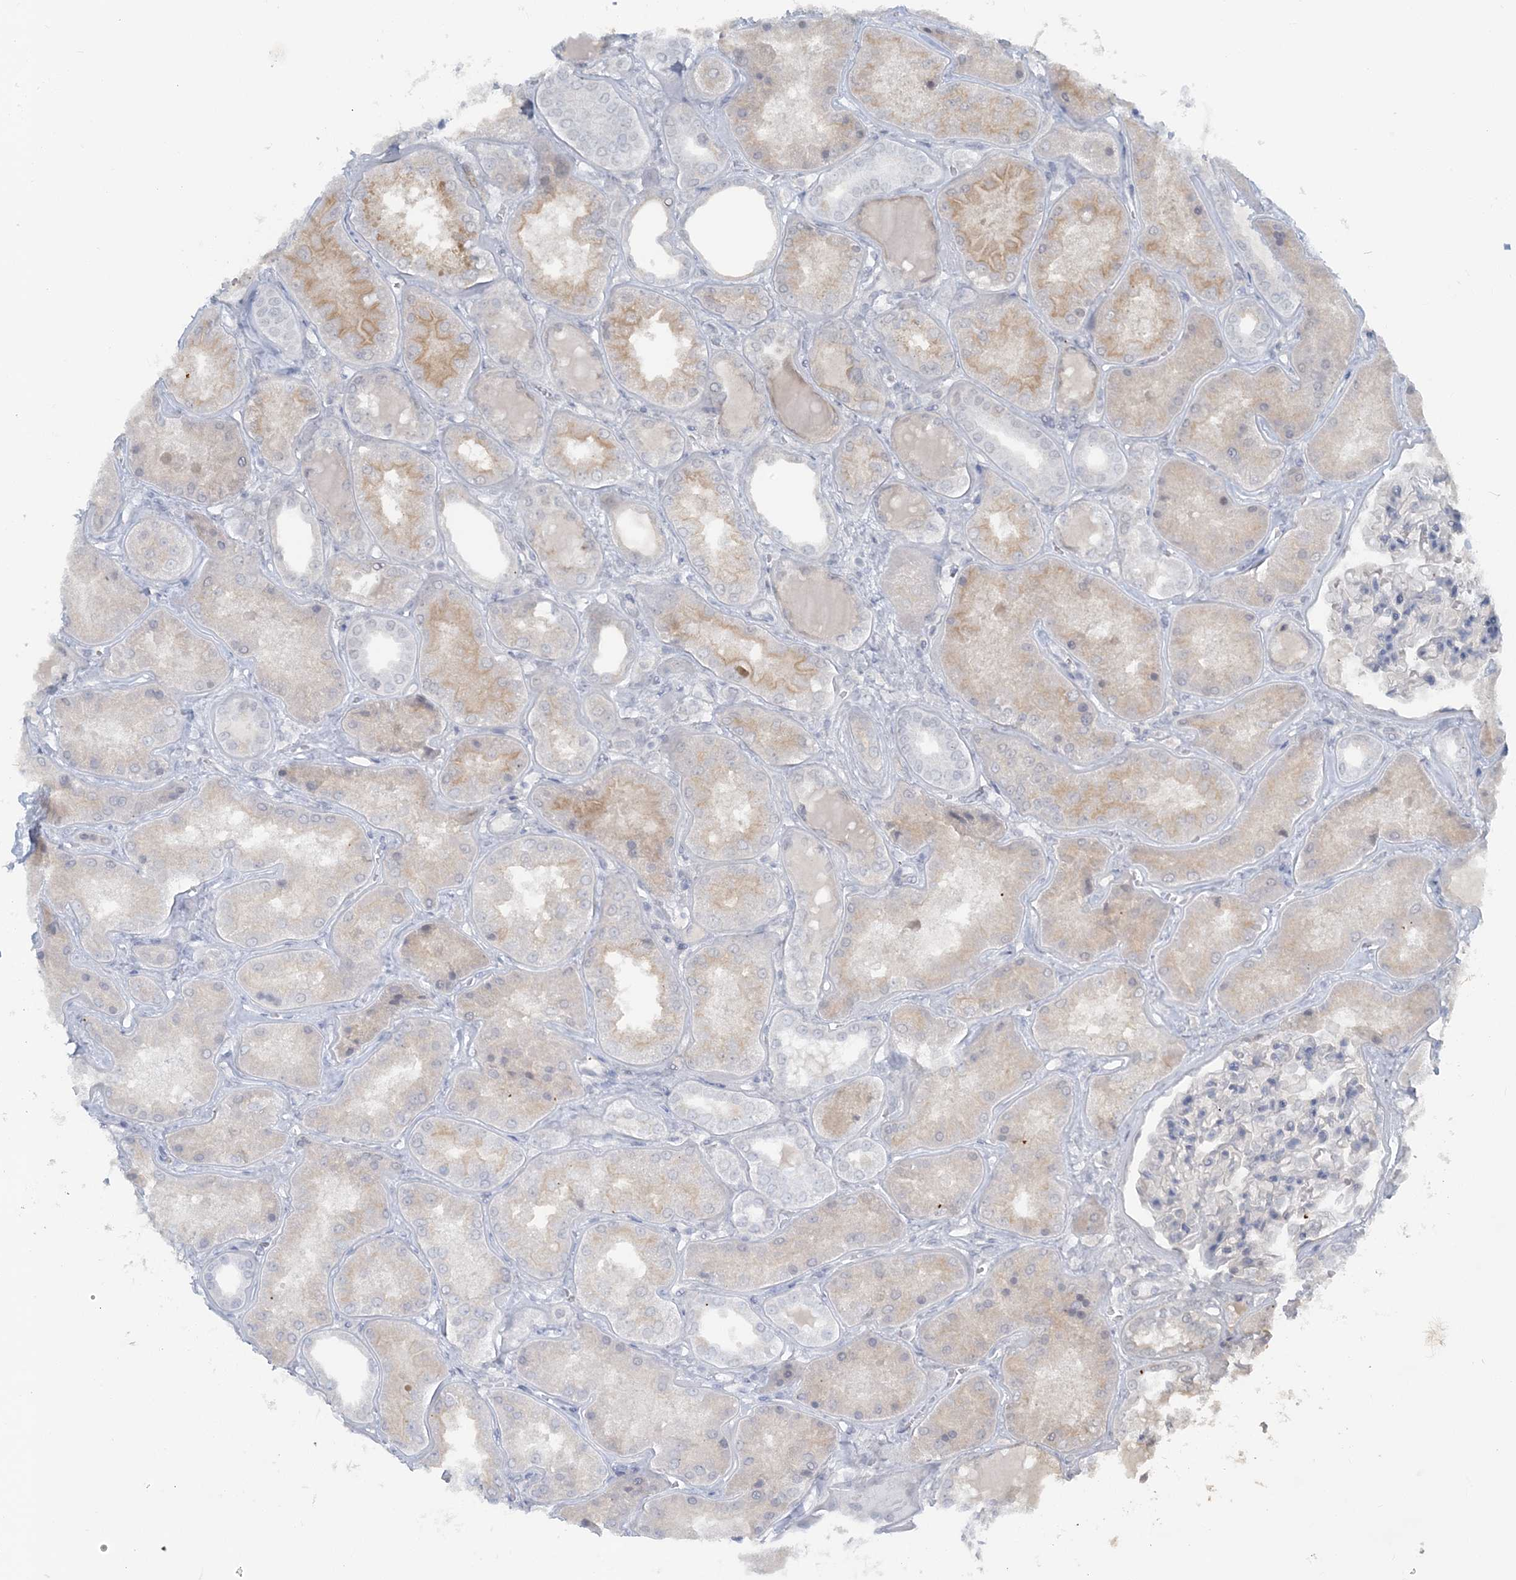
{"staining": {"intensity": "negative", "quantity": "none", "location": "none"}, "tissue": "kidney", "cell_type": "Cells in glomeruli", "image_type": "normal", "snomed": [{"axis": "morphology", "description": "Normal tissue, NOS"}, {"axis": "topography", "description": "Kidney"}], "caption": "IHC image of normal kidney stained for a protein (brown), which reveals no staining in cells in glomeruli. (DAB (3,3'-diaminobenzidine) immunohistochemistry (IHC) visualized using brightfield microscopy, high magnification).", "gene": "ATP11A", "patient": {"sex": "female", "age": 56}}